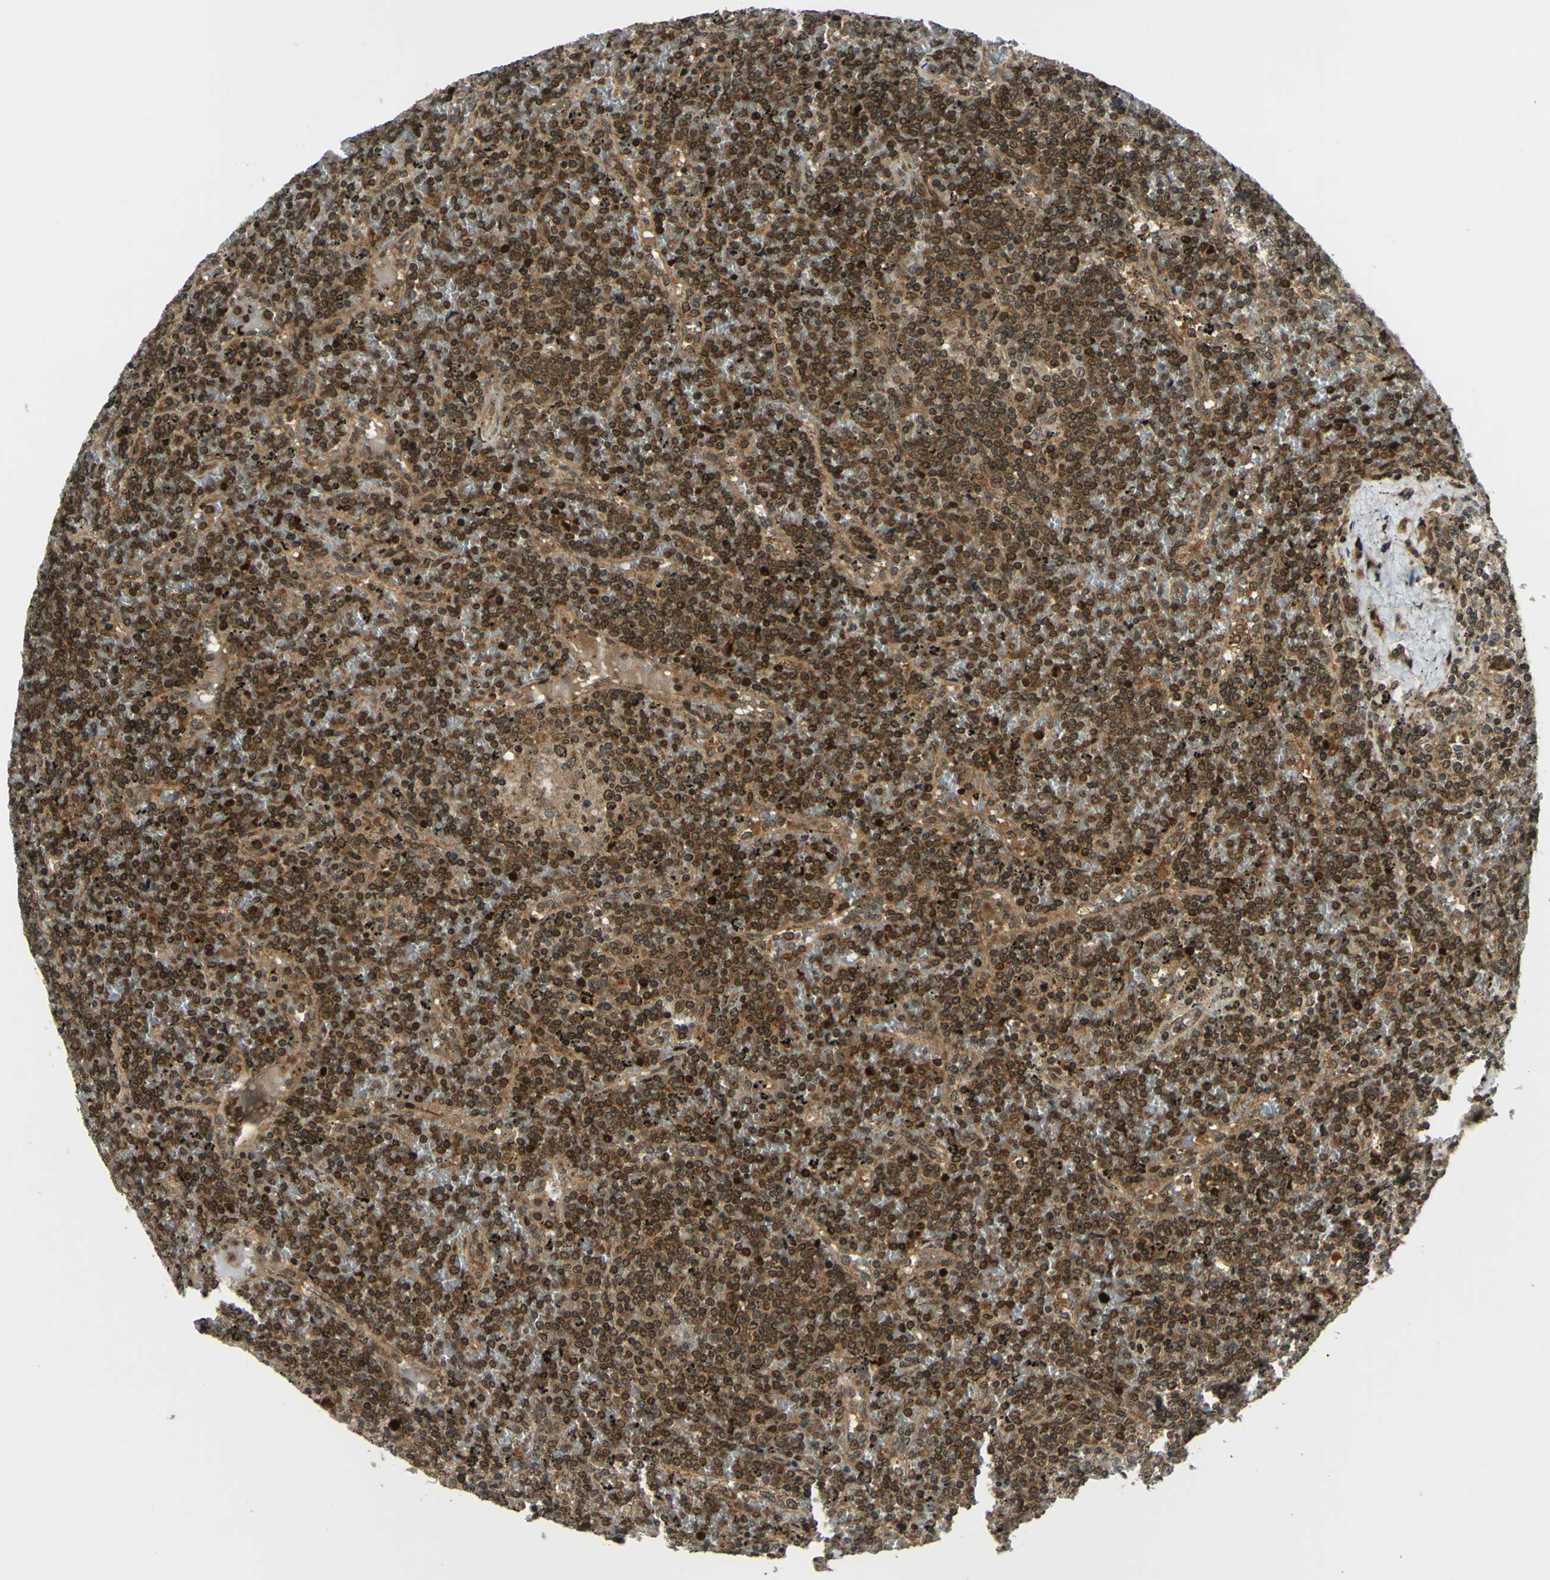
{"staining": {"intensity": "moderate", "quantity": ">75%", "location": "cytoplasmic/membranous,nuclear"}, "tissue": "lymphoma", "cell_type": "Tumor cells", "image_type": "cancer", "snomed": [{"axis": "morphology", "description": "Malignant lymphoma, non-Hodgkin's type, Low grade"}, {"axis": "topography", "description": "Spleen"}], "caption": "Protein staining displays moderate cytoplasmic/membranous and nuclear staining in about >75% of tumor cells in low-grade malignant lymphoma, non-Hodgkin's type.", "gene": "ABCC8", "patient": {"sex": "female", "age": 19}}